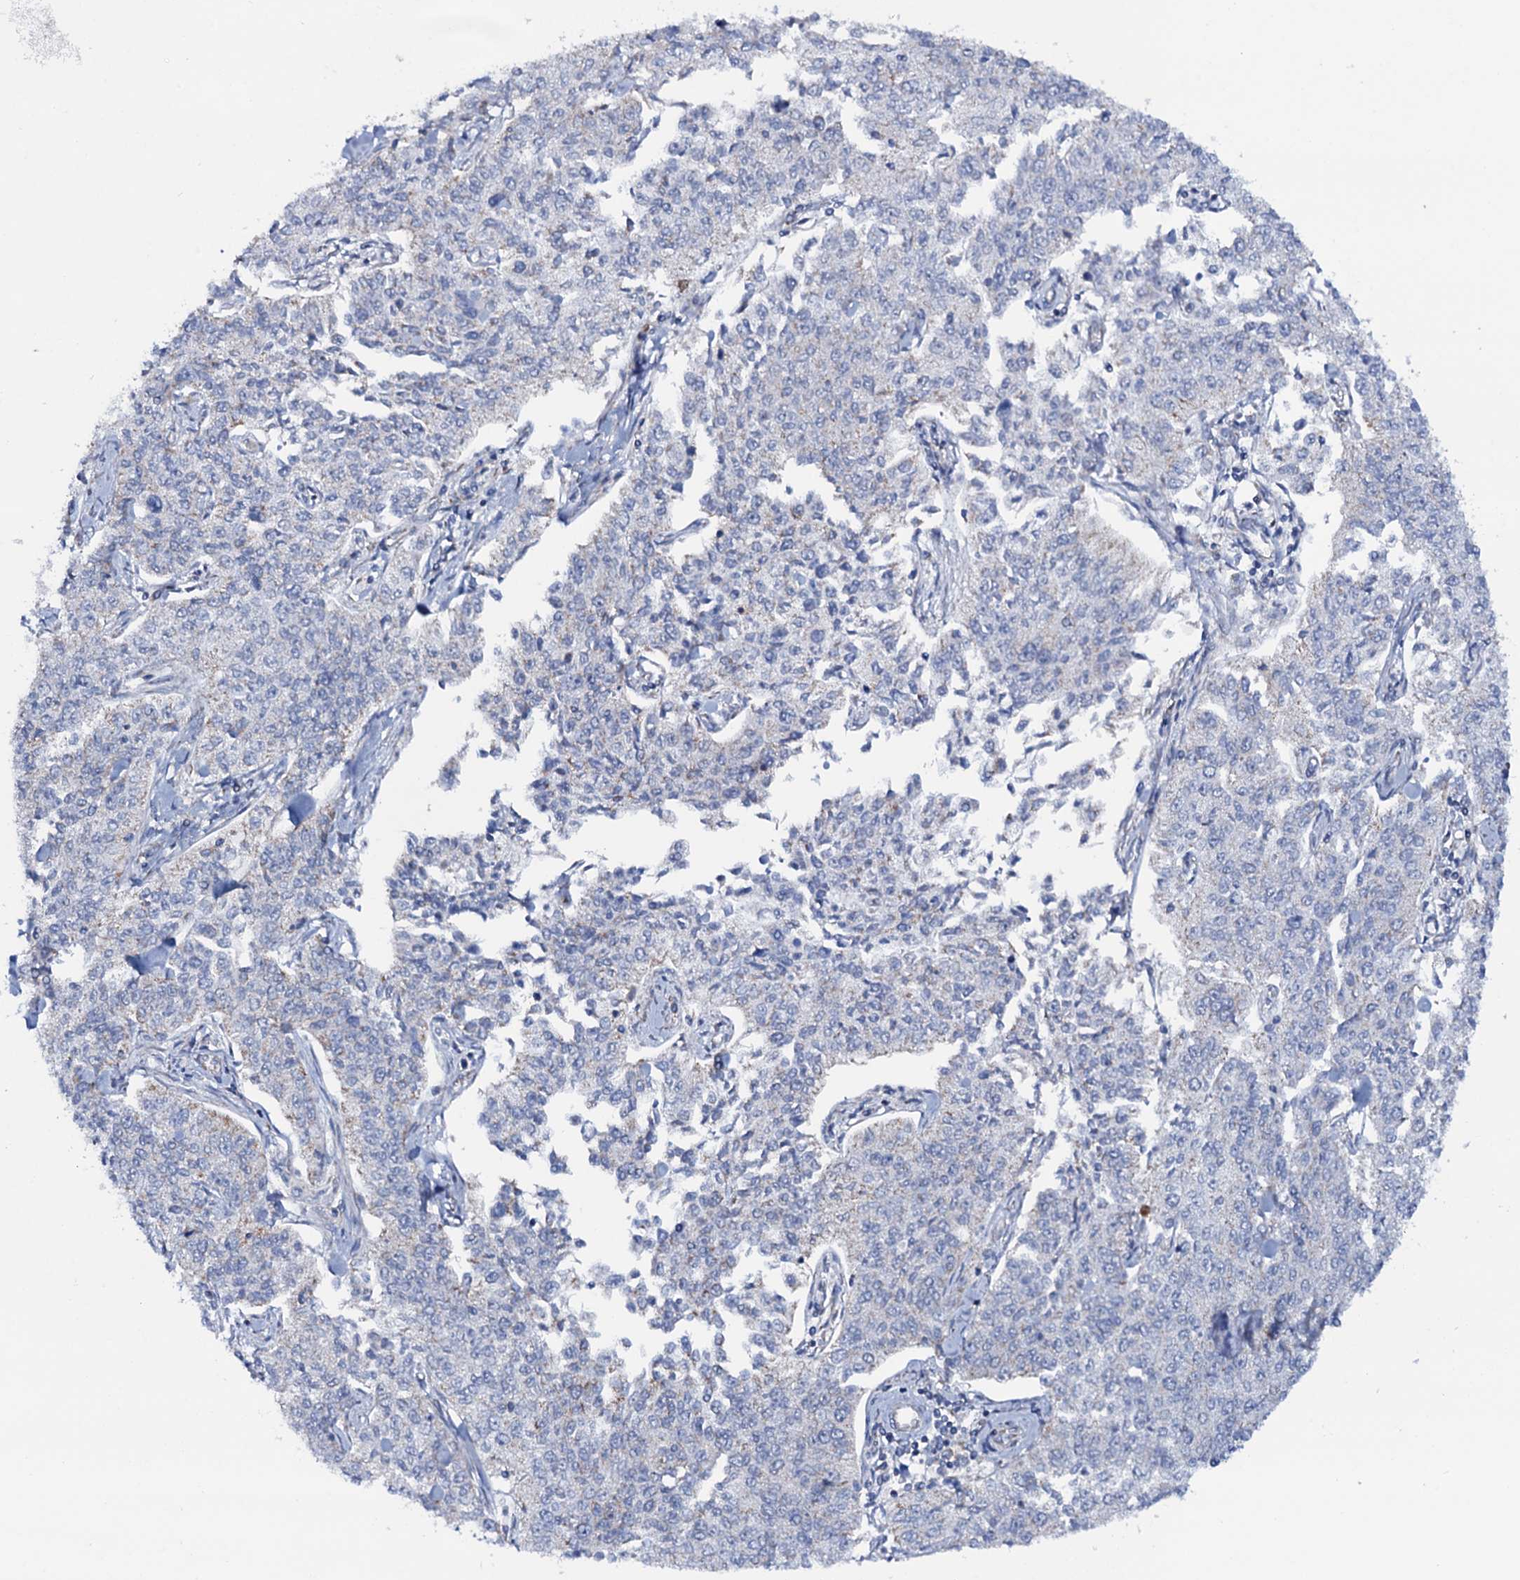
{"staining": {"intensity": "negative", "quantity": "none", "location": "none"}, "tissue": "cervical cancer", "cell_type": "Tumor cells", "image_type": "cancer", "snomed": [{"axis": "morphology", "description": "Squamous cell carcinoma, NOS"}, {"axis": "topography", "description": "Cervix"}], "caption": "Image shows no protein positivity in tumor cells of squamous cell carcinoma (cervical) tissue.", "gene": "MRPS35", "patient": {"sex": "female", "age": 35}}